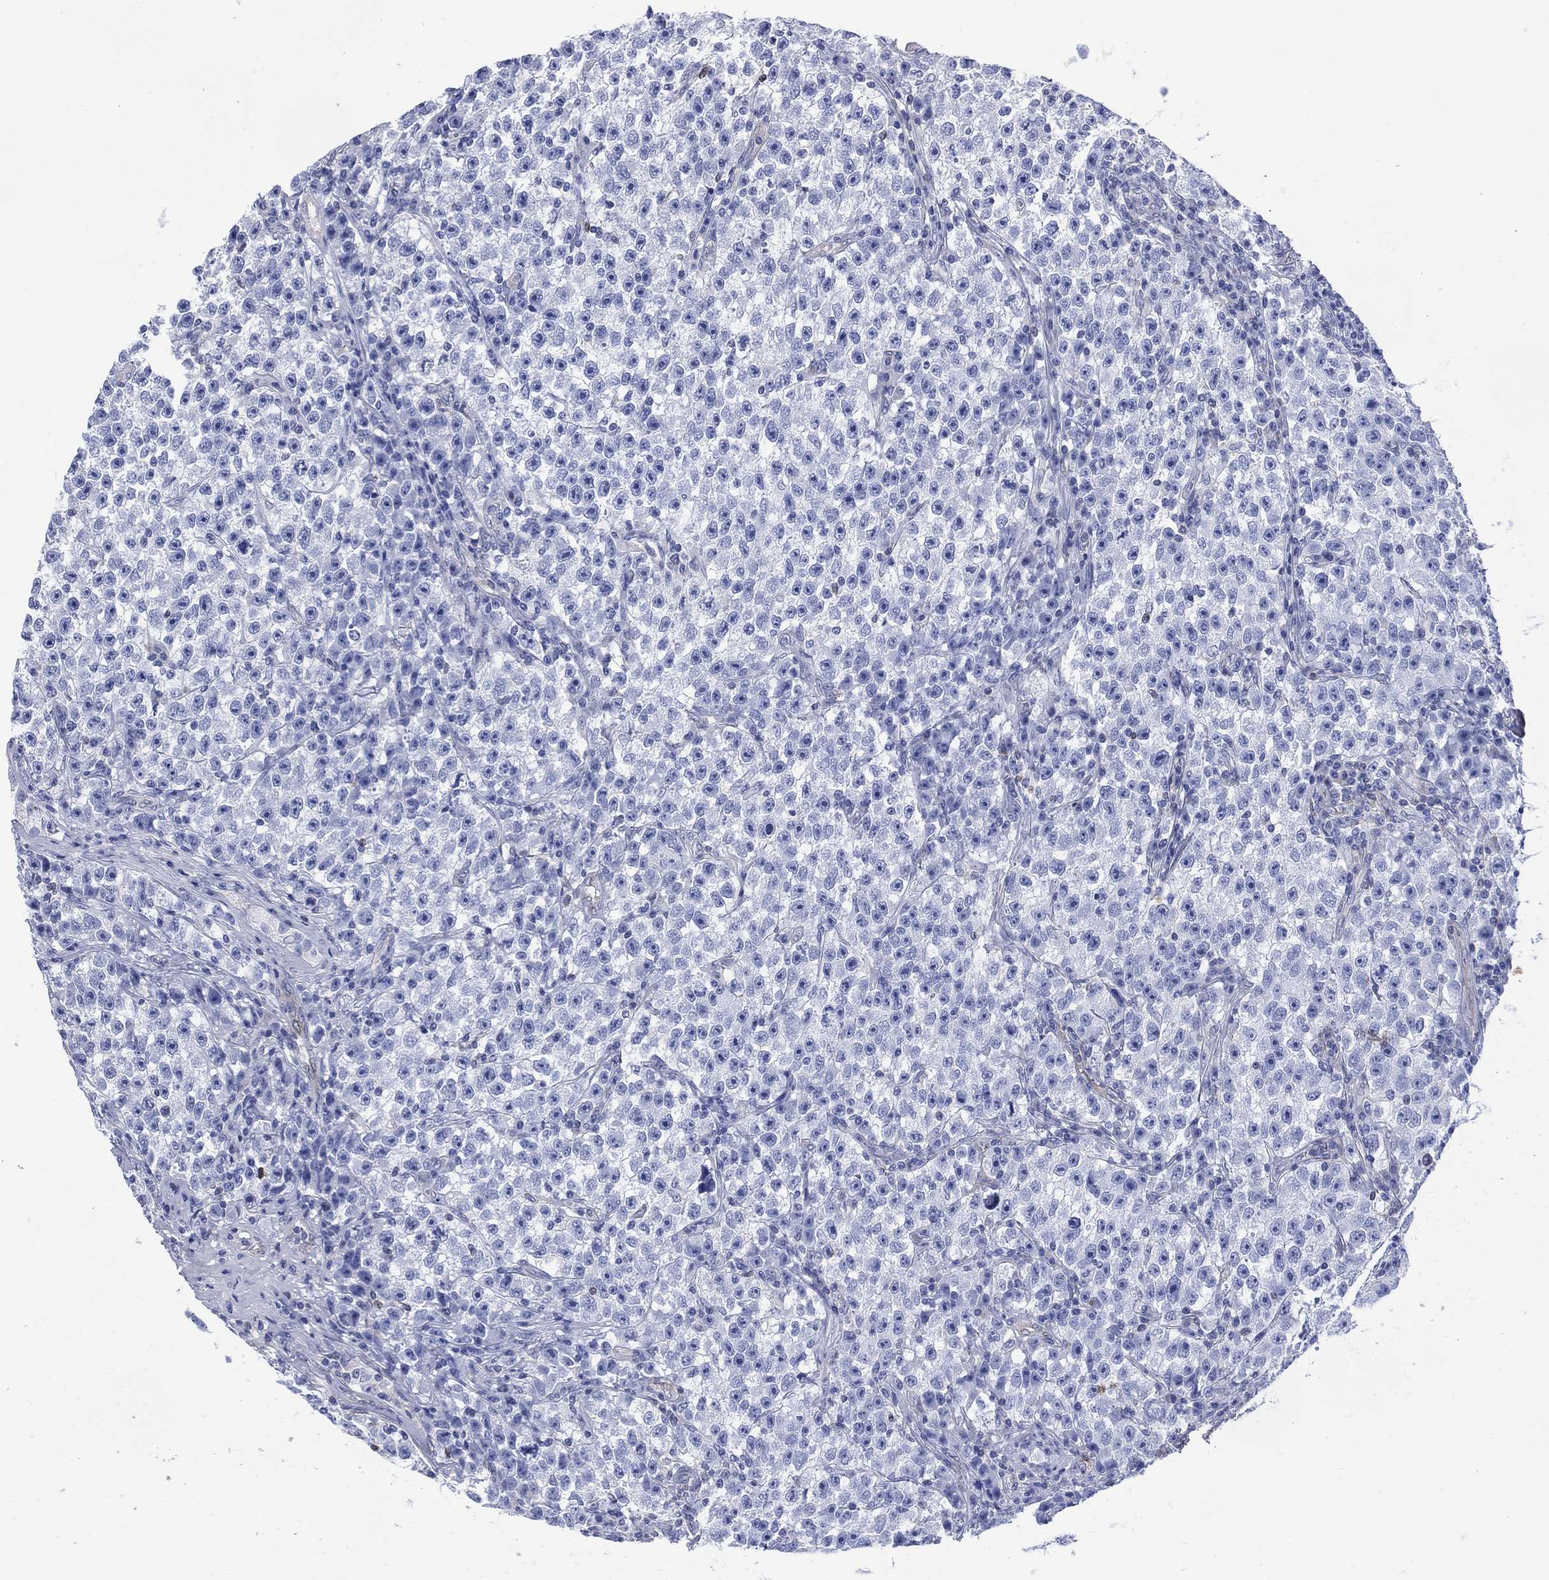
{"staining": {"intensity": "negative", "quantity": "none", "location": "none"}, "tissue": "testis cancer", "cell_type": "Tumor cells", "image_type": "cancer", "snomed": [{"axis": "morphology", "description": "Seminoma, NOS"}, {"axis": "topography", "description": "Testis"}], "caption": "This is an immunohistochemistry (IHC) image of testis seminoma. There is no expression in tumor cells.", "gene": "DDI1", "patient": {"sex": "male", "age": 22}}